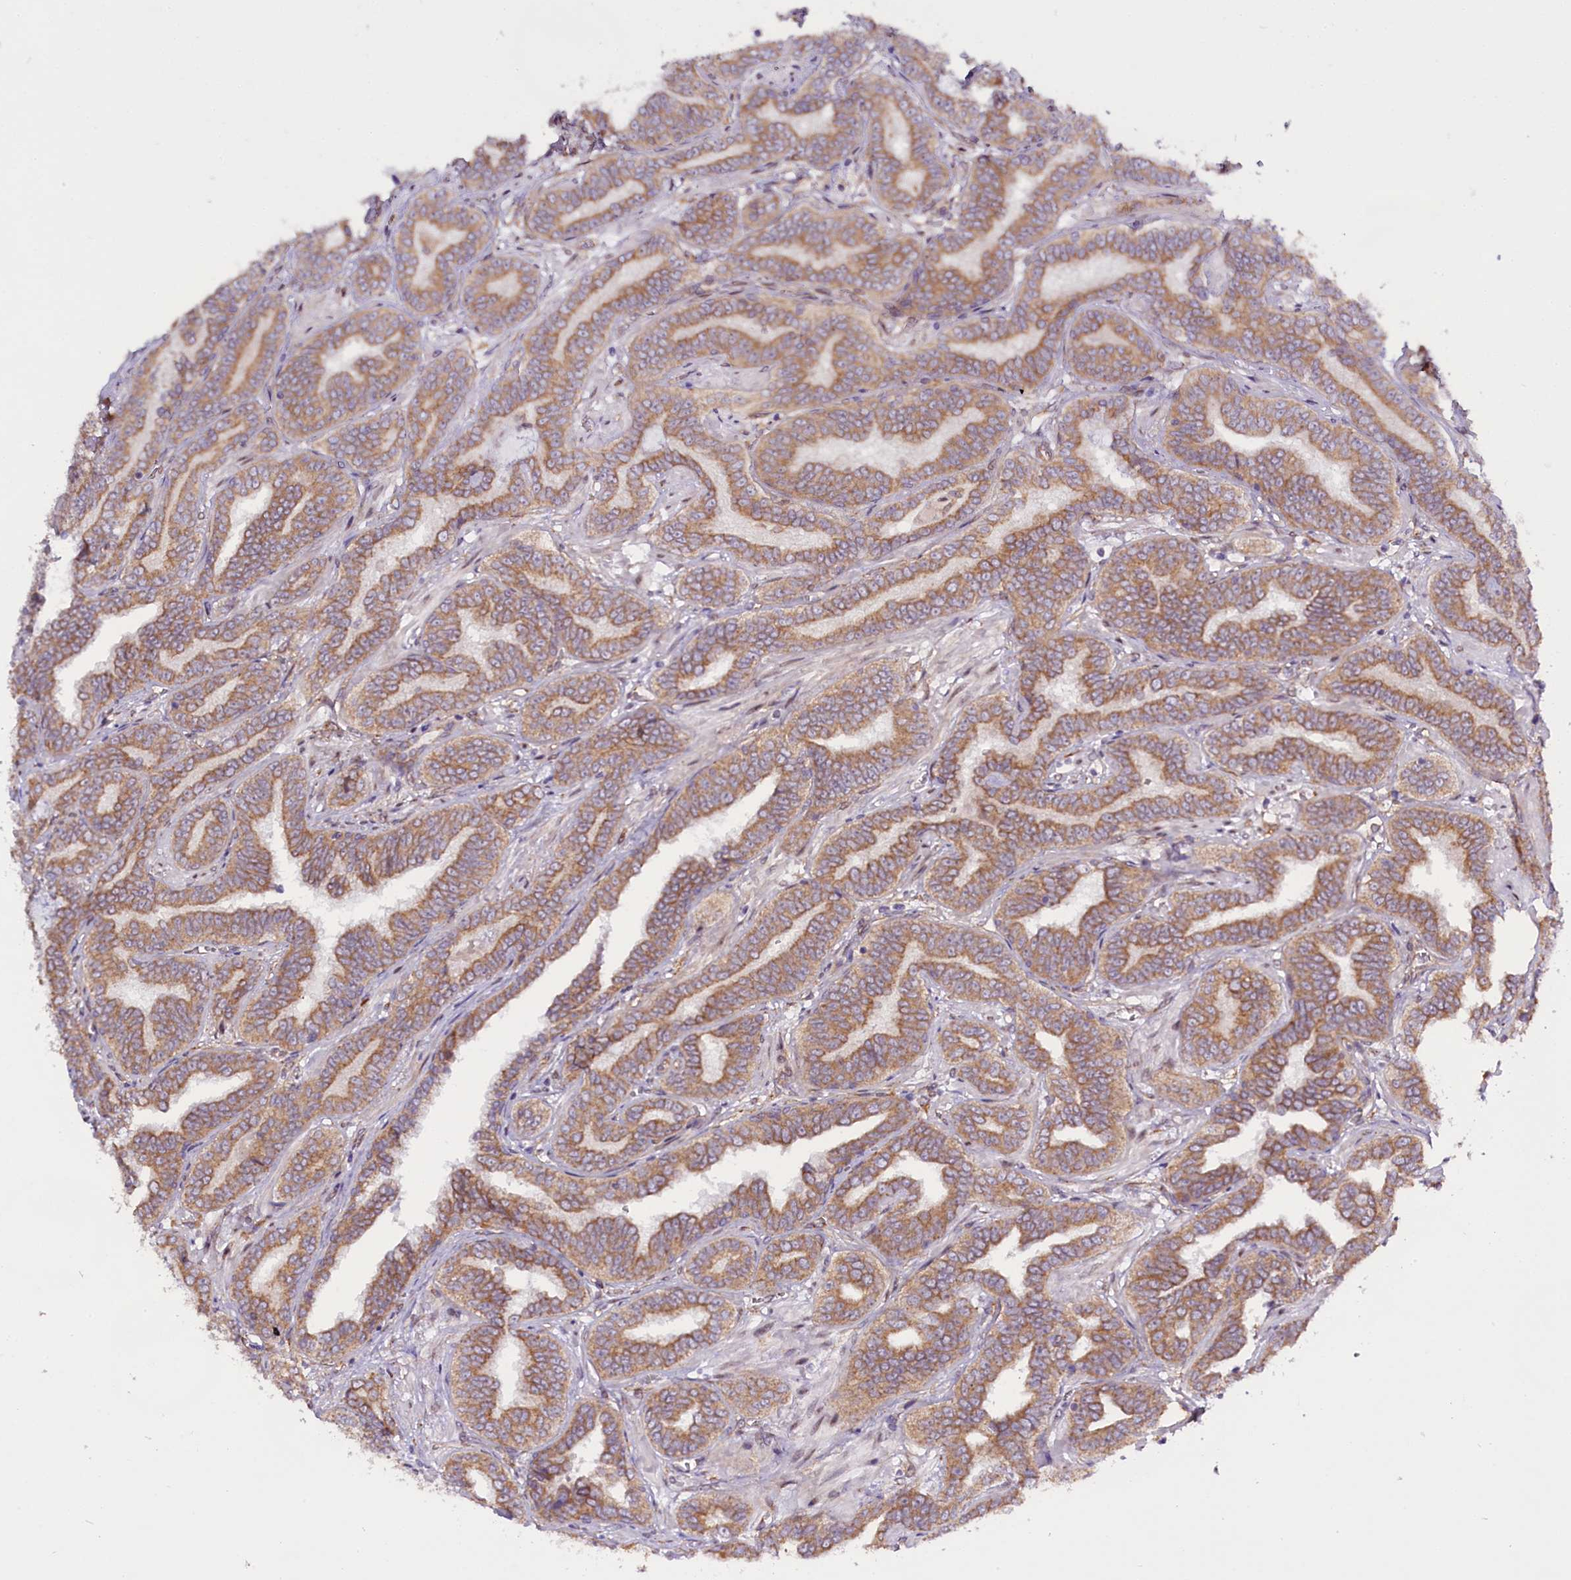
{"staining": {"intensity": "moderate", "quantity": ">75%", "location": "cytoplasmic/membranous"}, "tissue": "prostate cancer", "cell_type": "Tumor cells", "image_type": "cancer", "snomed": [{"axis": "morphology", "description": "Adenocarcinoma, High grade"}, {"axis": "topography", "description": "Prostate"}], "caption": "DAB immunohistochemical staining of human prostate adenocarcinoma (high-grade) exhibits moderate cytoplasmic/membranous protein staining in about >75% of tumor cells.", "gene": "UACA", "patient": {"sex": "male", "age": 67}}